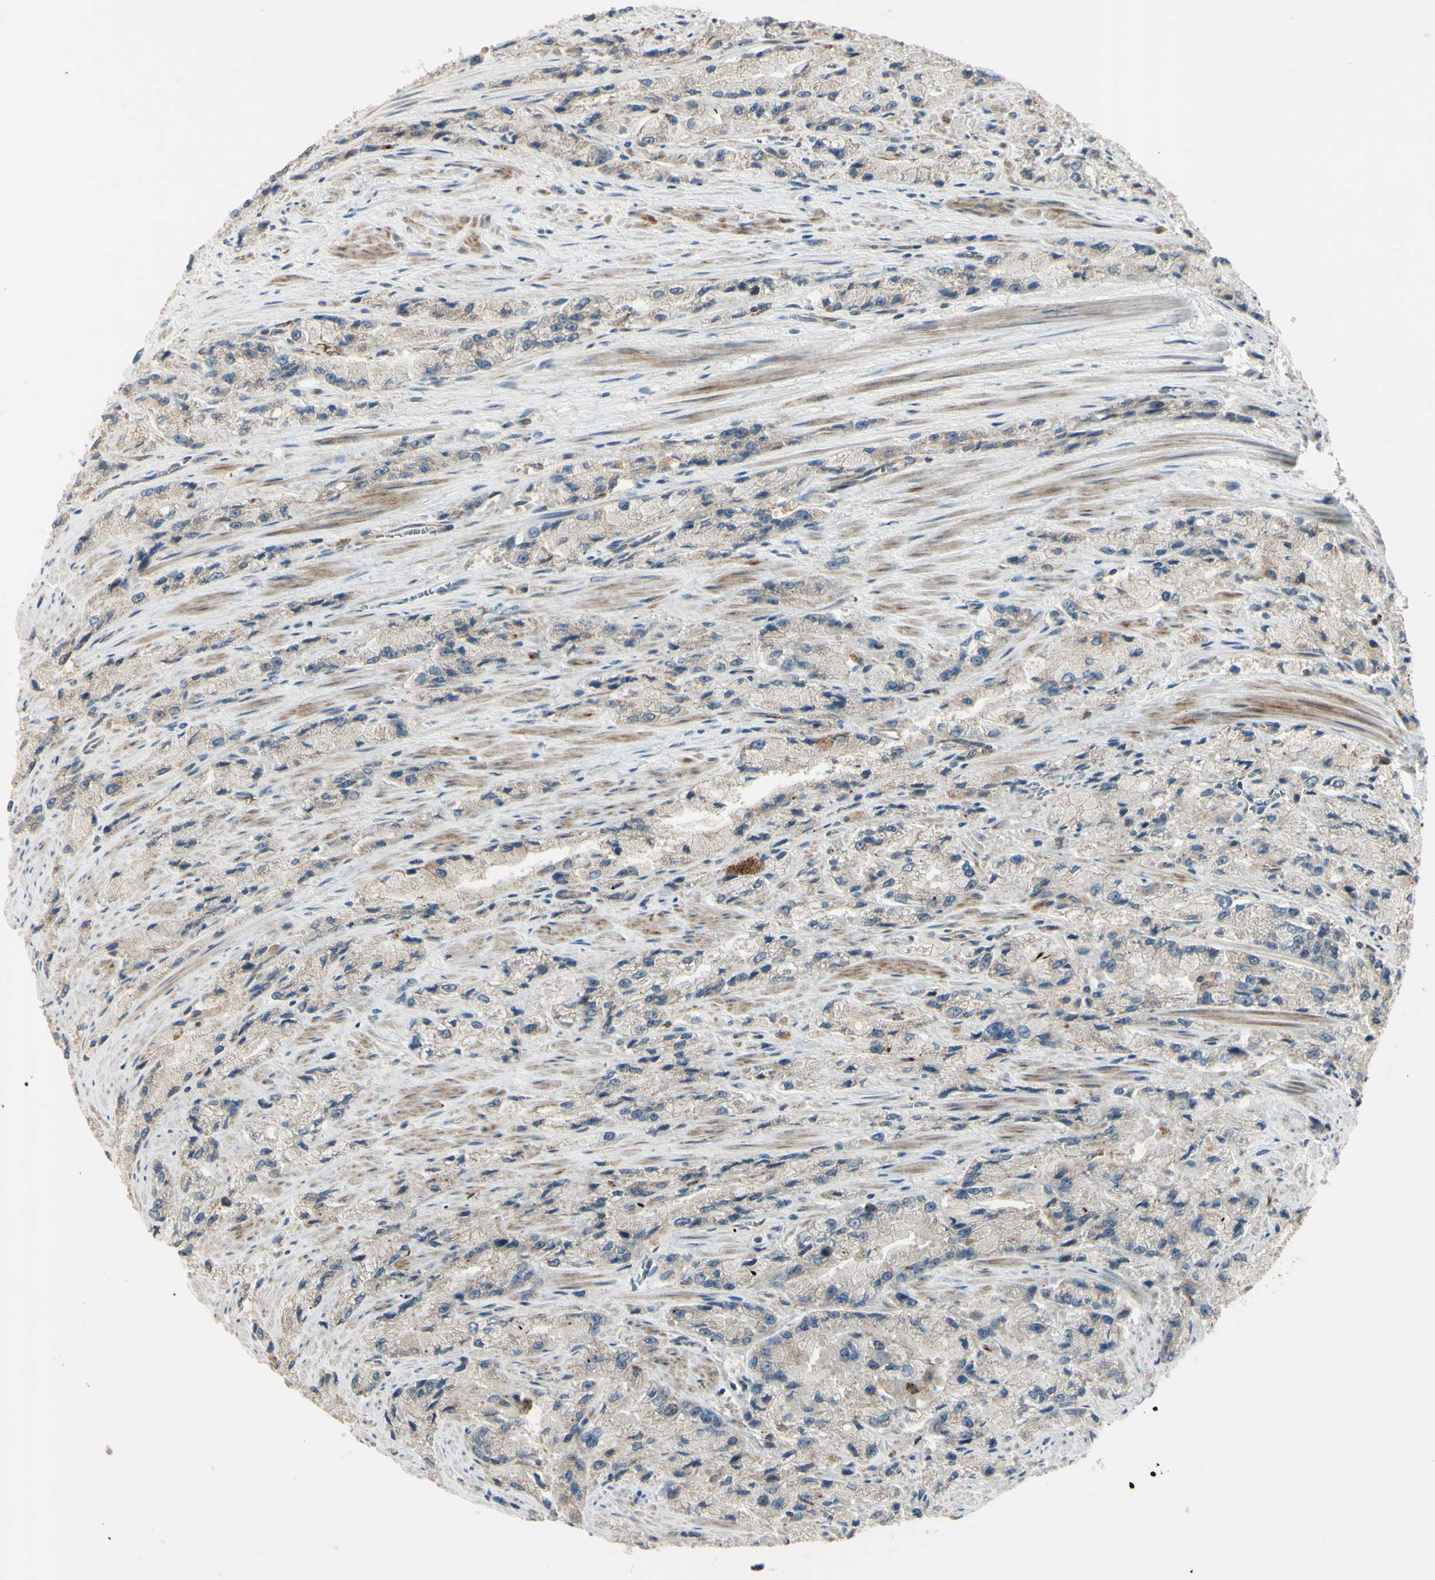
{"staining": {"intensity": "weak", "quantity": "<25%", "location": "cytoplasmic/membranous"}, "tissue": "prostate cancer", "cell_type": "Tumor cells", "image_type": "cancer", "snomed": [{"axis": "morphology", "description": "Adenocarcinoma, High grade"}, {"axis": "topography", "description": "Prostate"}], "caption": "Prostate high-grade adenocarcinoma stained for a protein using IHC reveals no positivity tumor cells.", "gene": "NDFIP1", "patient": {"sex": "male", "age": 58}}